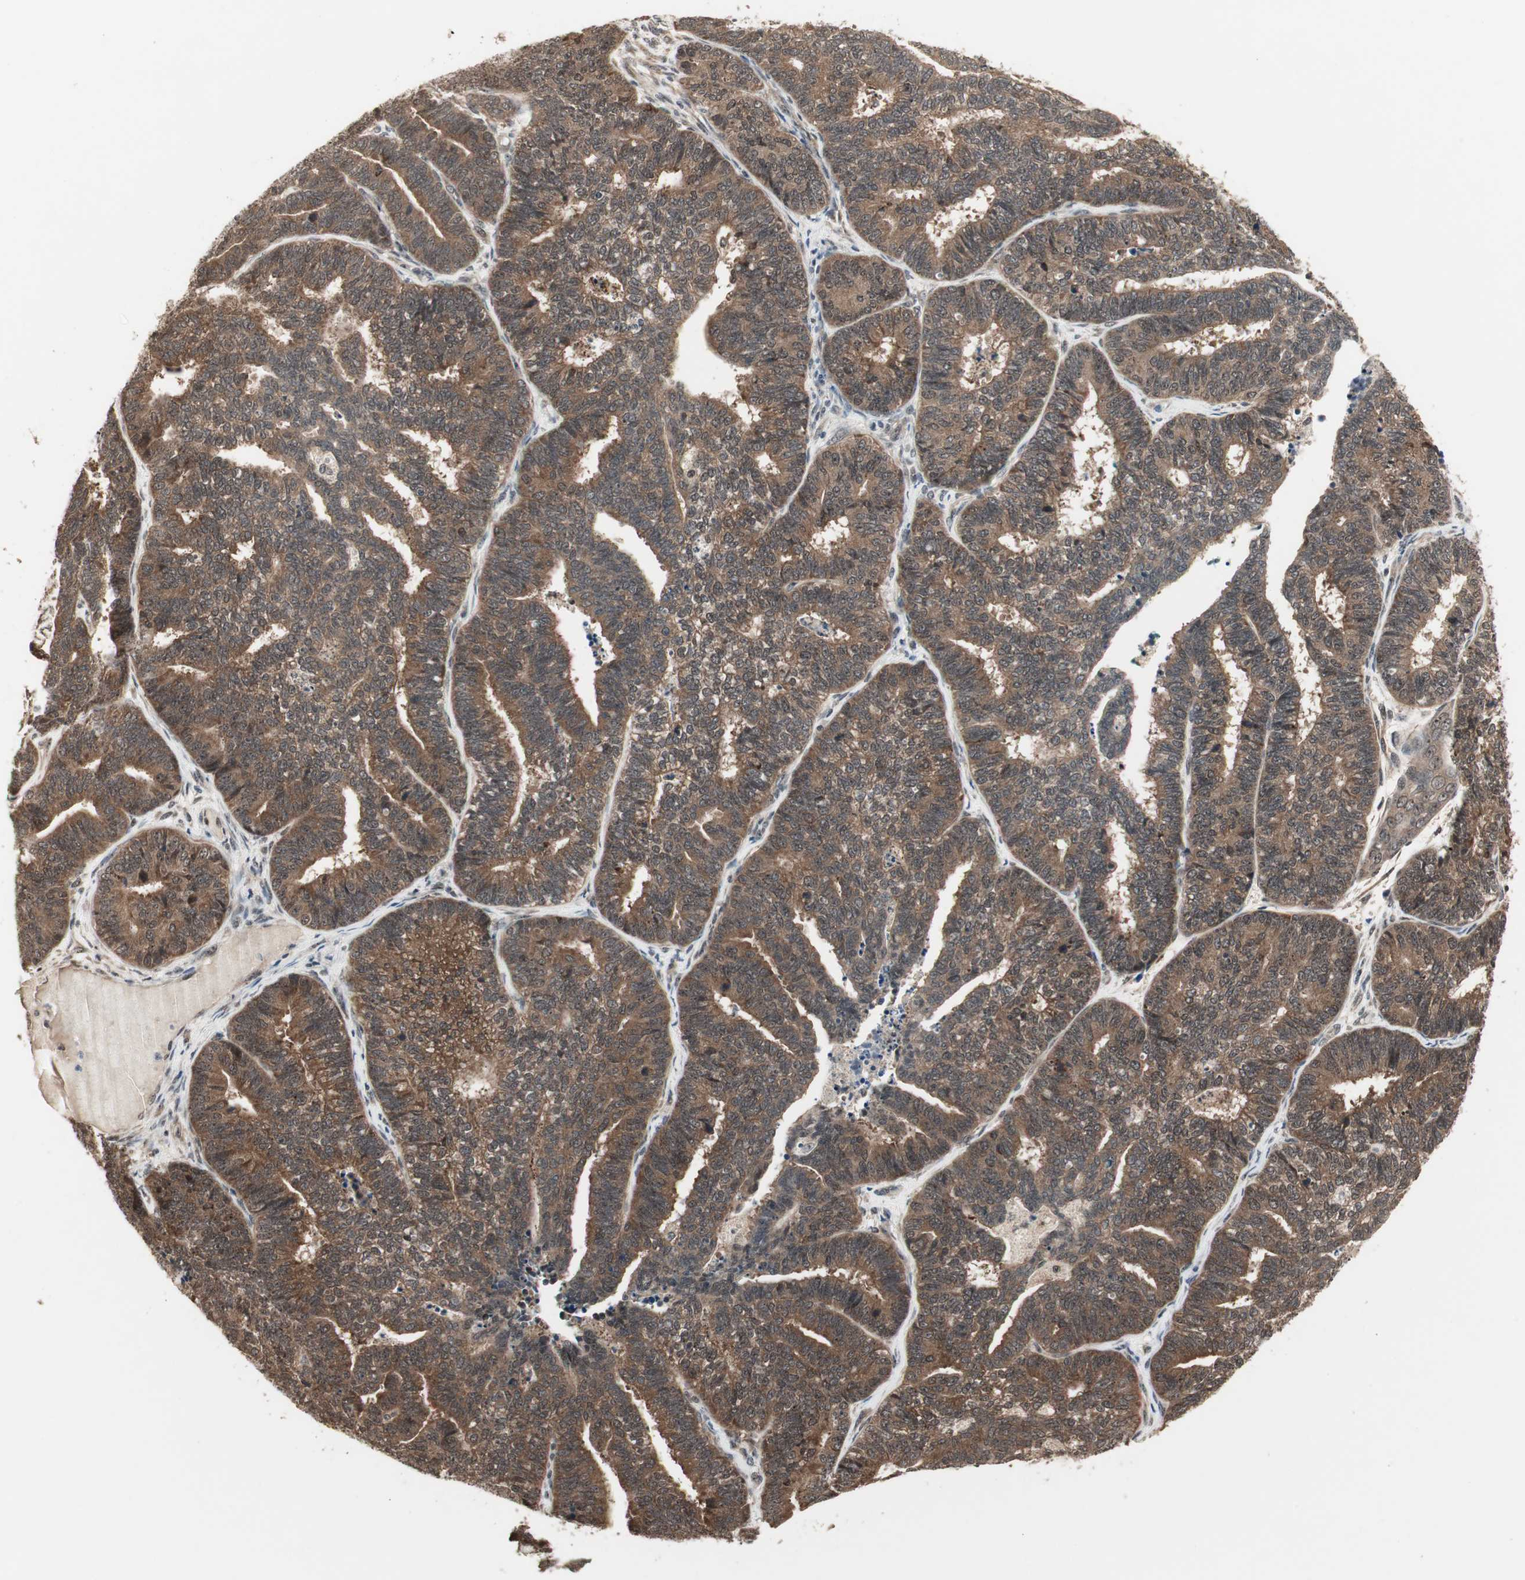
{"staining": {"intensity": "strong", "quantity": ">75%", "location": "cytoplasmic/membranous"}, "tissue": "endometrial cancer", "cell_type": "Tumor cells", "image_type": "cancer", "snomed": [{"axis": "morphology", "description": "Adenocarcinoma, NOS"}, {"axis": "topography", "description": "Endometrium"}], "caption": "High-magnification brightfield microscopy of endometrial adenocarcinoma stained with DAB (brown) and counterstained with hematoxylin (blue). tumor cells exhibit strong cytoplasmic/membranous expression is seen in approximately>75% of cells. (Stains: DAB in brown, nuclei in blue, Microscopy: brightfield microscopy at high magnification).", "gene": "CSNK2B", "patient": {"sex": "female", "age": 70}}